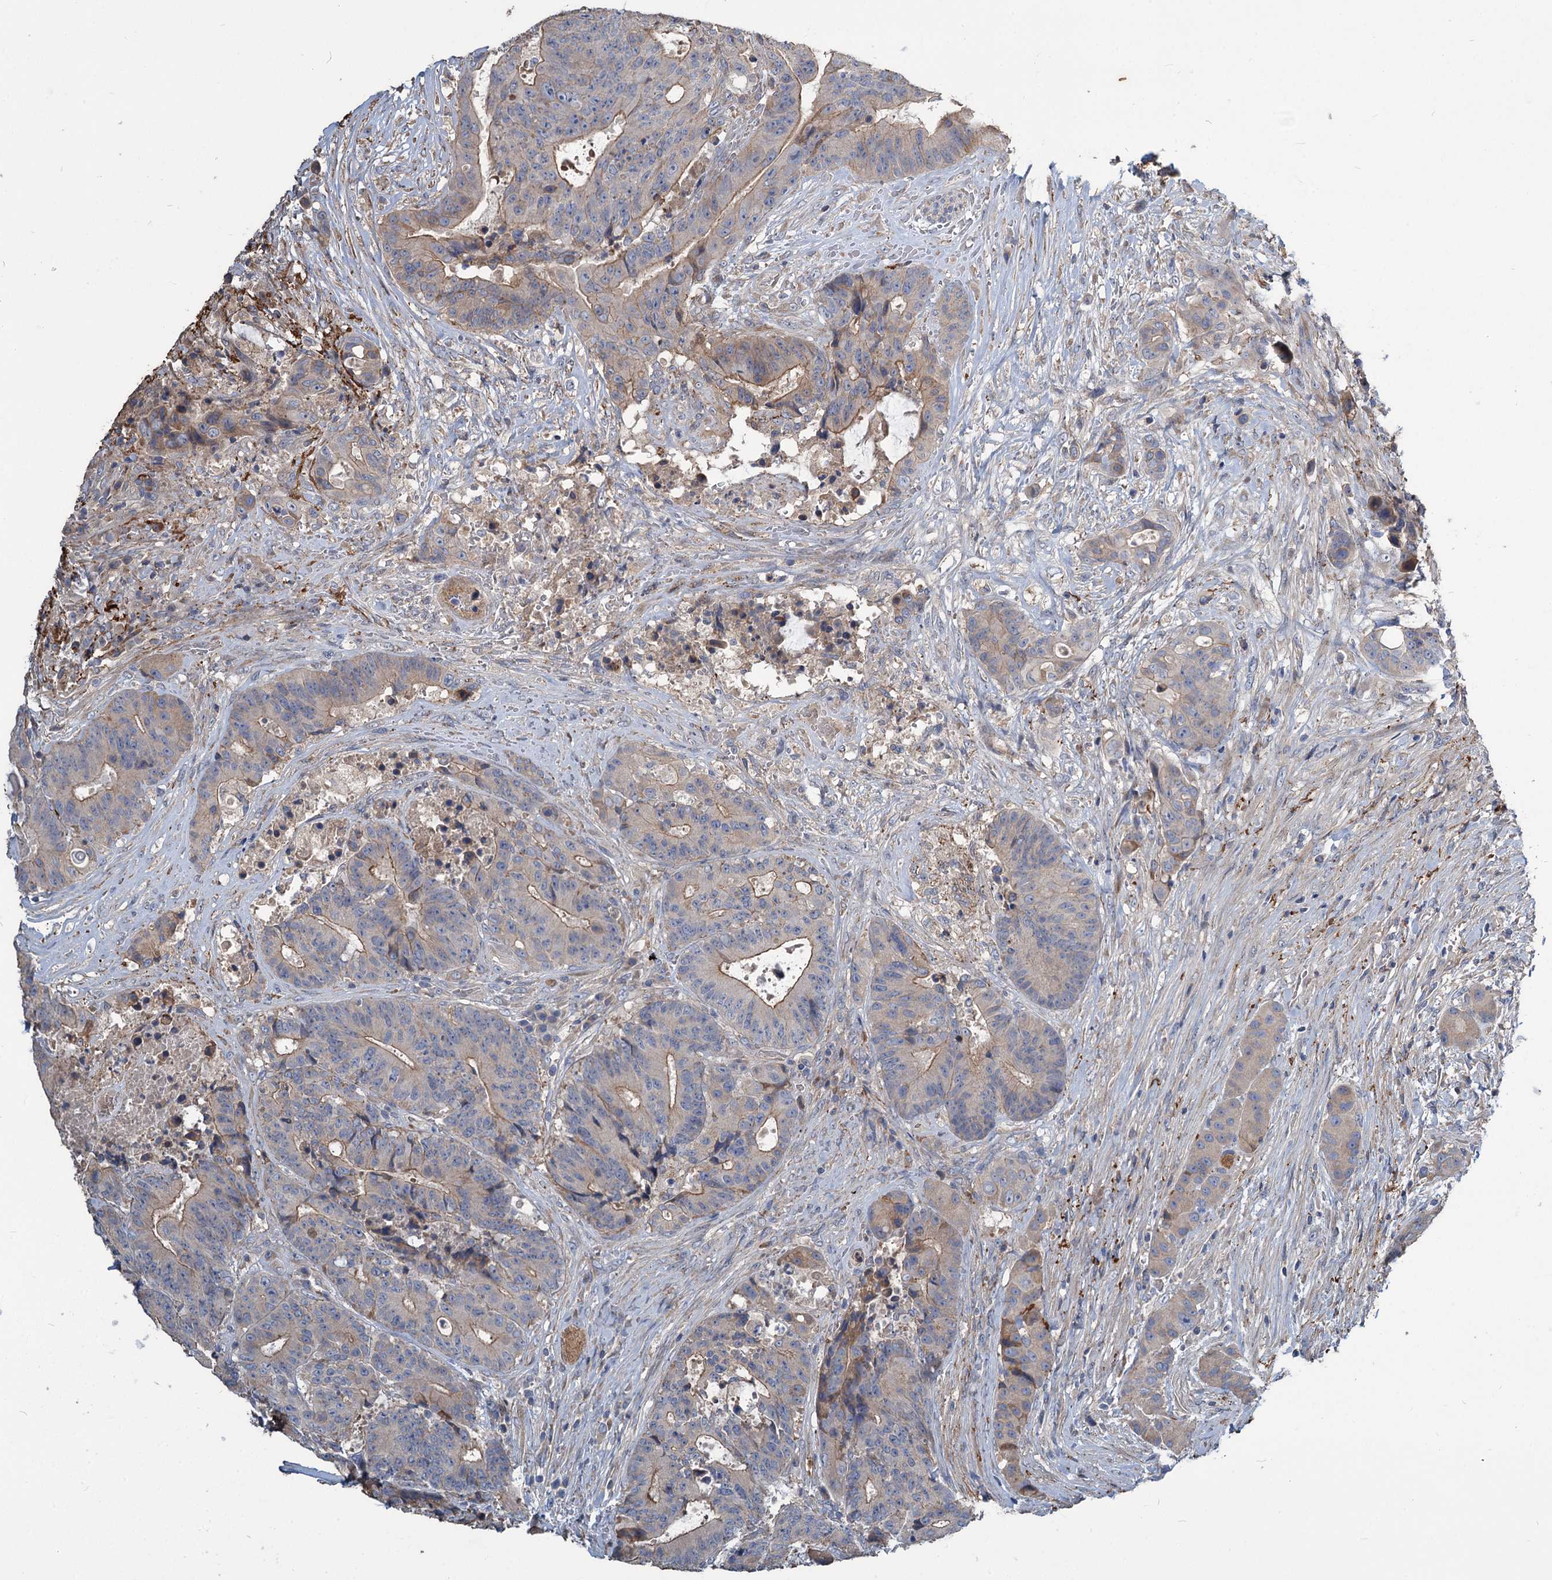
{"staining": {"intensity": "moderate", "quantity": "25%-75%", "location": "cytoplasmic/membranous"}, "tissue": "colorectal cancer", "cell_type": "Tumor cells", "image_type": "cancer", "snomed": [{"axis": "morphology", "description": "Adenocarcinoma, NOS"}, {"axis": "topography", "description": "Rectum"}], "caption": "Brown immunohistochemical staining in colorectal cancer (adenocarcinoma) displays moderate cytoplasmic/membranous positivity in about 25%-75% of tumor cells.", "gene": "URAD", "patient": {"sex": "male", "age": 69}}